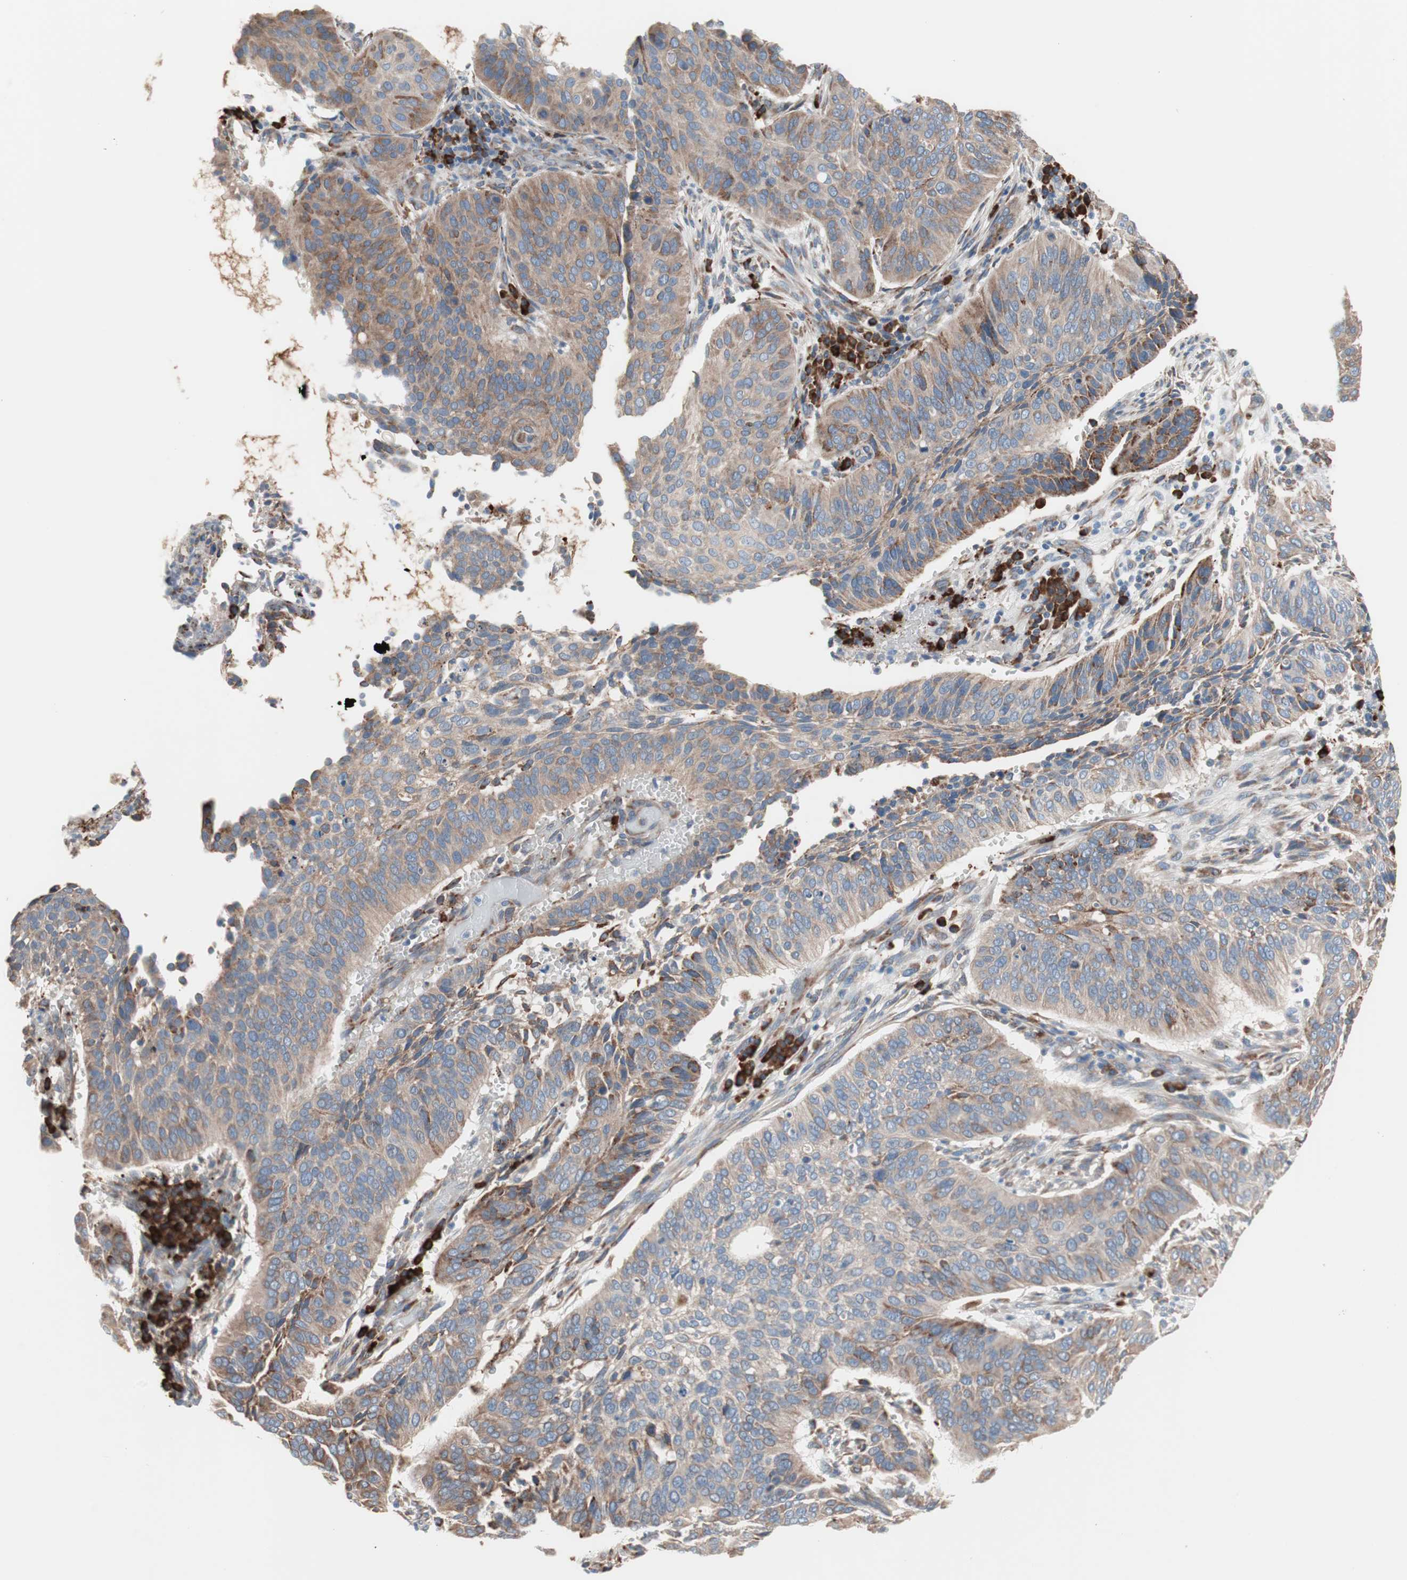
{"staining": {"intensity": "weak", "quantity": ">75%", "location": "cytoplasmic/membranous"}, "tissue": "cervical cancer", "cell_type": "Tumor cells", "image_type": "cancer", "snomed": [{"axis": "morphology", "description": "Squamous cell carcinoma, NOS"}, {"axis": "topography", "description": "Cervix"}], "caption": "This is a histology image of immunohistochemistry (IHC) staining of cervical squamous cell carcinoma, which shows weak expression in the cytoplasmic/membranous of tumor cells.", "gene": "SLC27A4", "patient": {"sex": "female", "age": 39}}